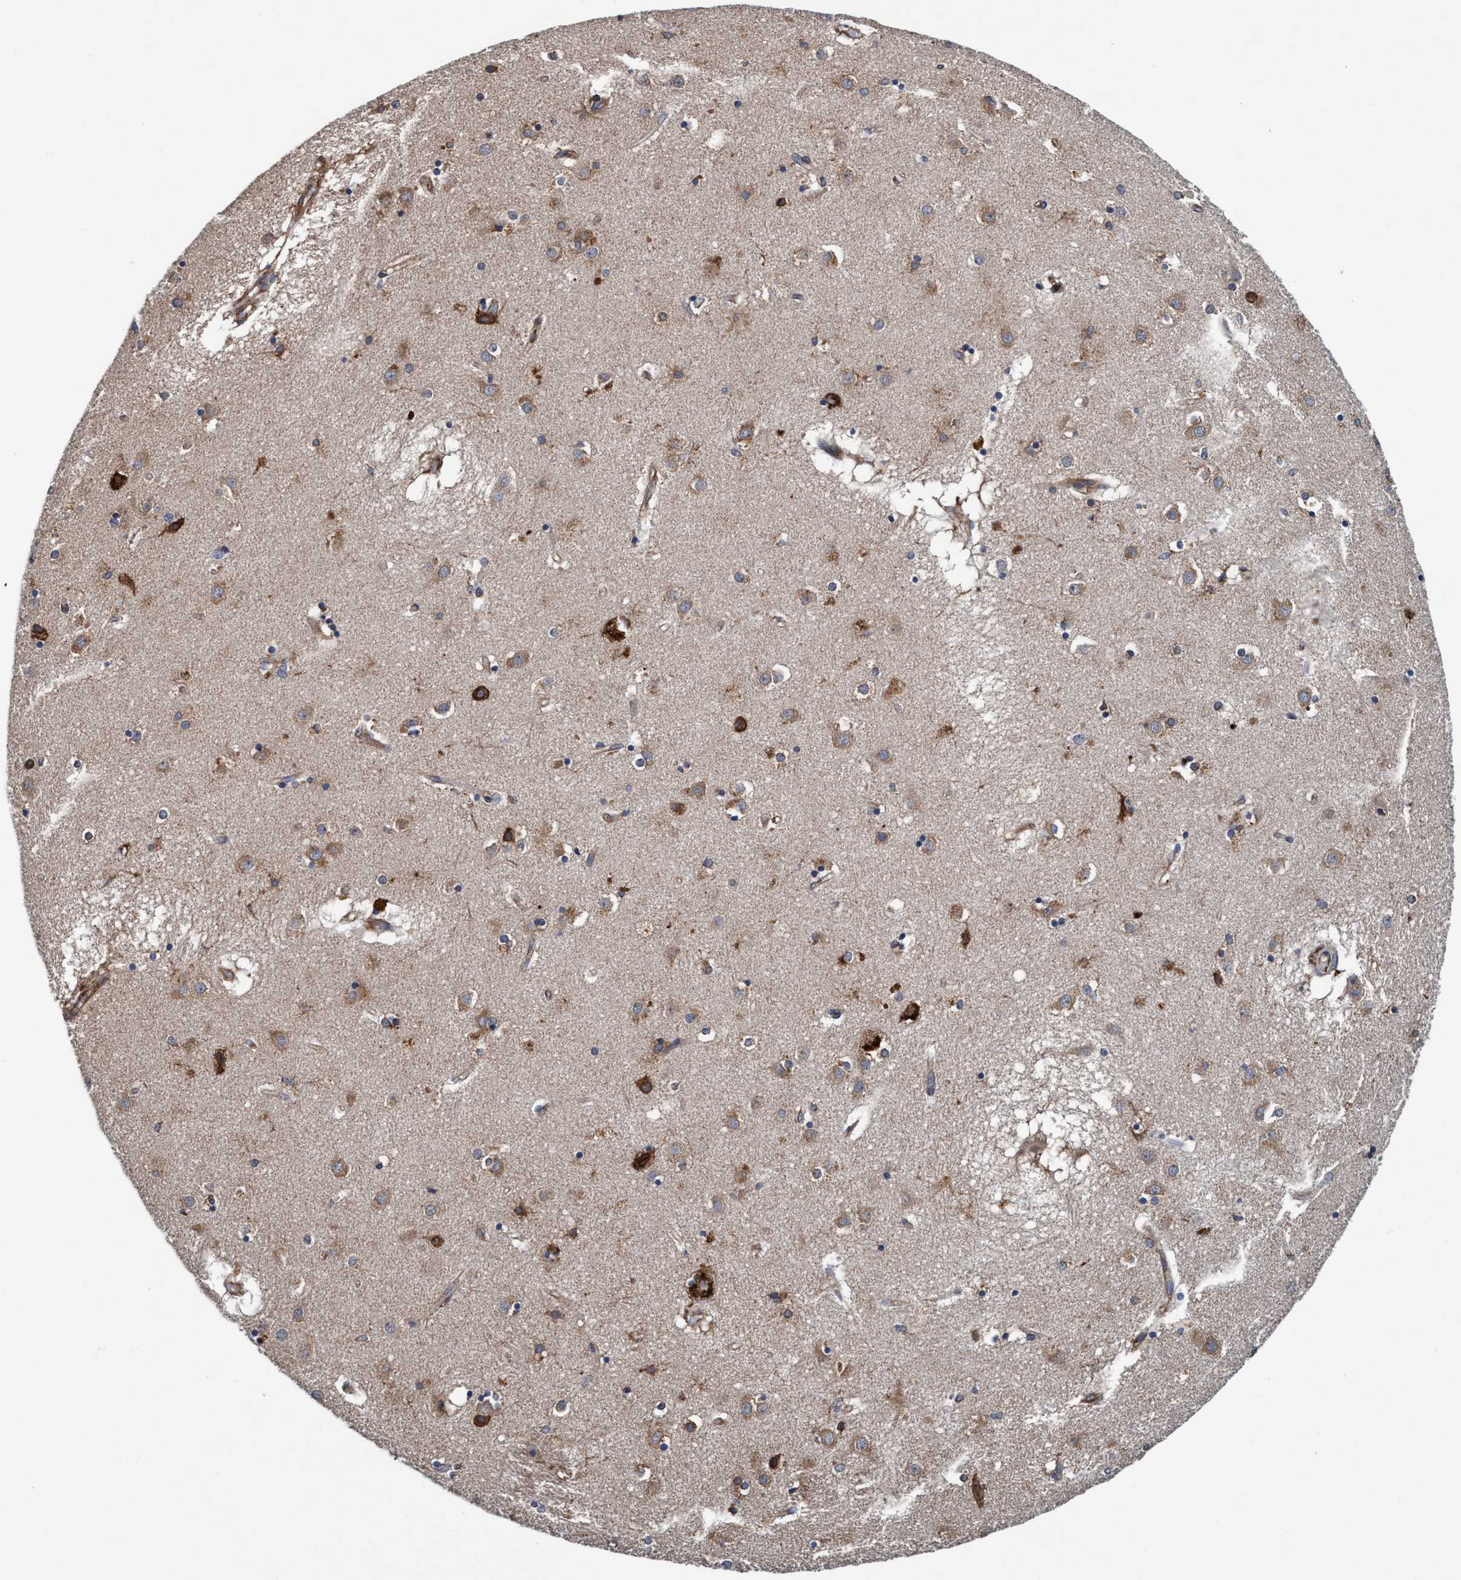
{"staining": {"intensity": "strong", "quantity": "<25%", "location": "cytoplasmic/membranous"}, "tissue": "caudate", "cell_type": "Glial cells", "image_type": "normal", "snomed": [{"axis": "morphology", "description": "Normal tissue, NOS"}, {"axis": "topography", "description": "Lateral ventricle wall"}], "caption": "This photomicrograph shows immunohistochemistry staining of benign human caudate, with medium strong cytoplasmic/membranous staining in about <25% of glial cells.", "gene": "ENDOG", "patient": {"sex": "male", "age": 70}}